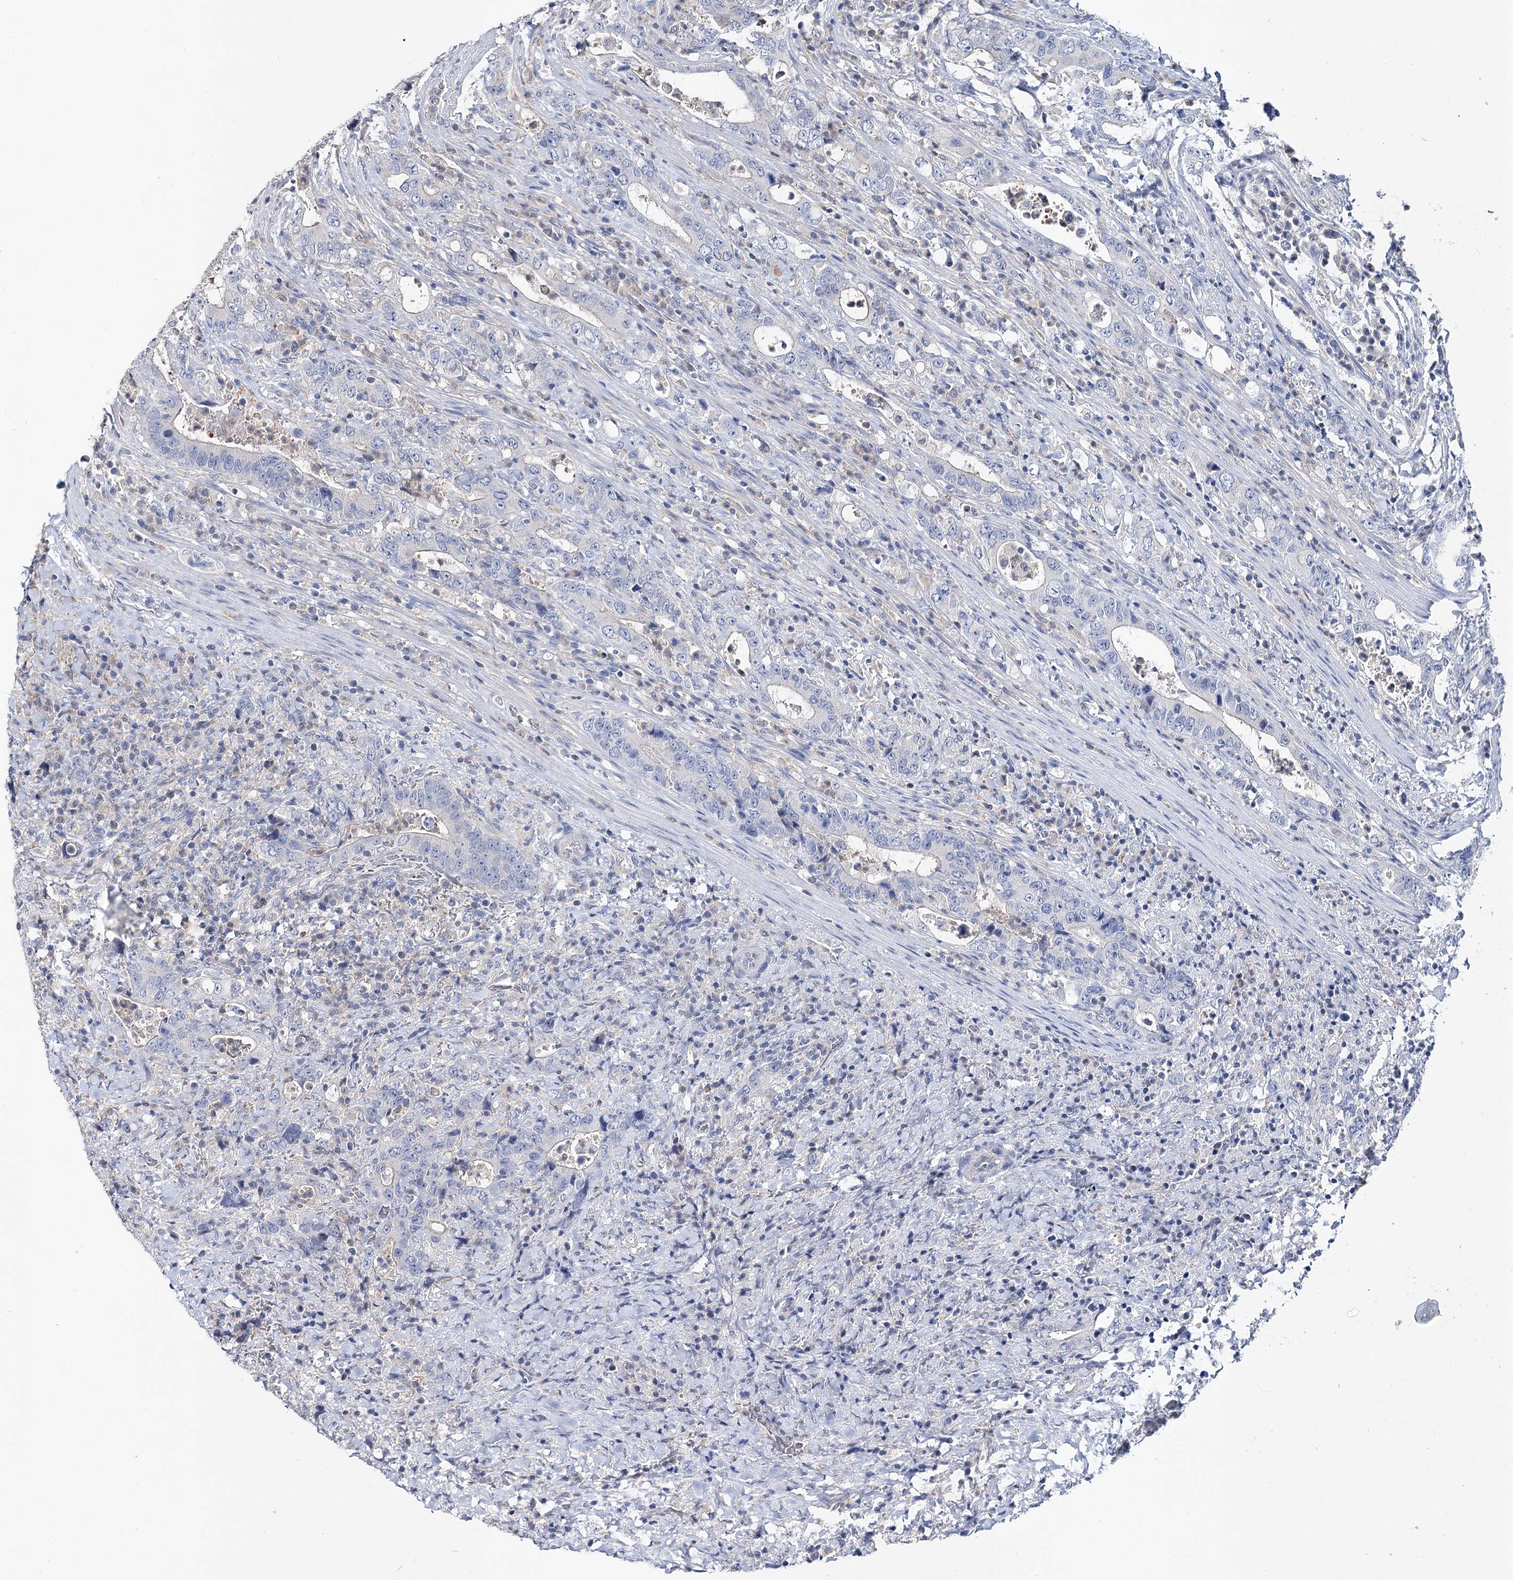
{"staining": {"intensity": "negative", "quantity": "none", "location": "none"}, "tissue": "colorectal cancer", "cell_type": "Tumor cells", "image_type": "cancer", "snomed": [{"axis": "morphology", "description": "Adenocarcinoma, NOS"}, {"axis": "topography", "description": "Colon"}], "caption": "Immunohistochemistry (IHC) image of human colorectal cancer stained for a protein (brown), which displays no positivity in tumor cells. (Brightfield microscopy of DAB (3,3'-diaminobenzidine) immunohistochemistry (IHC) at high magnification).", "gene": "UGP2", "patient": {"sex": "female", "age": 75}}